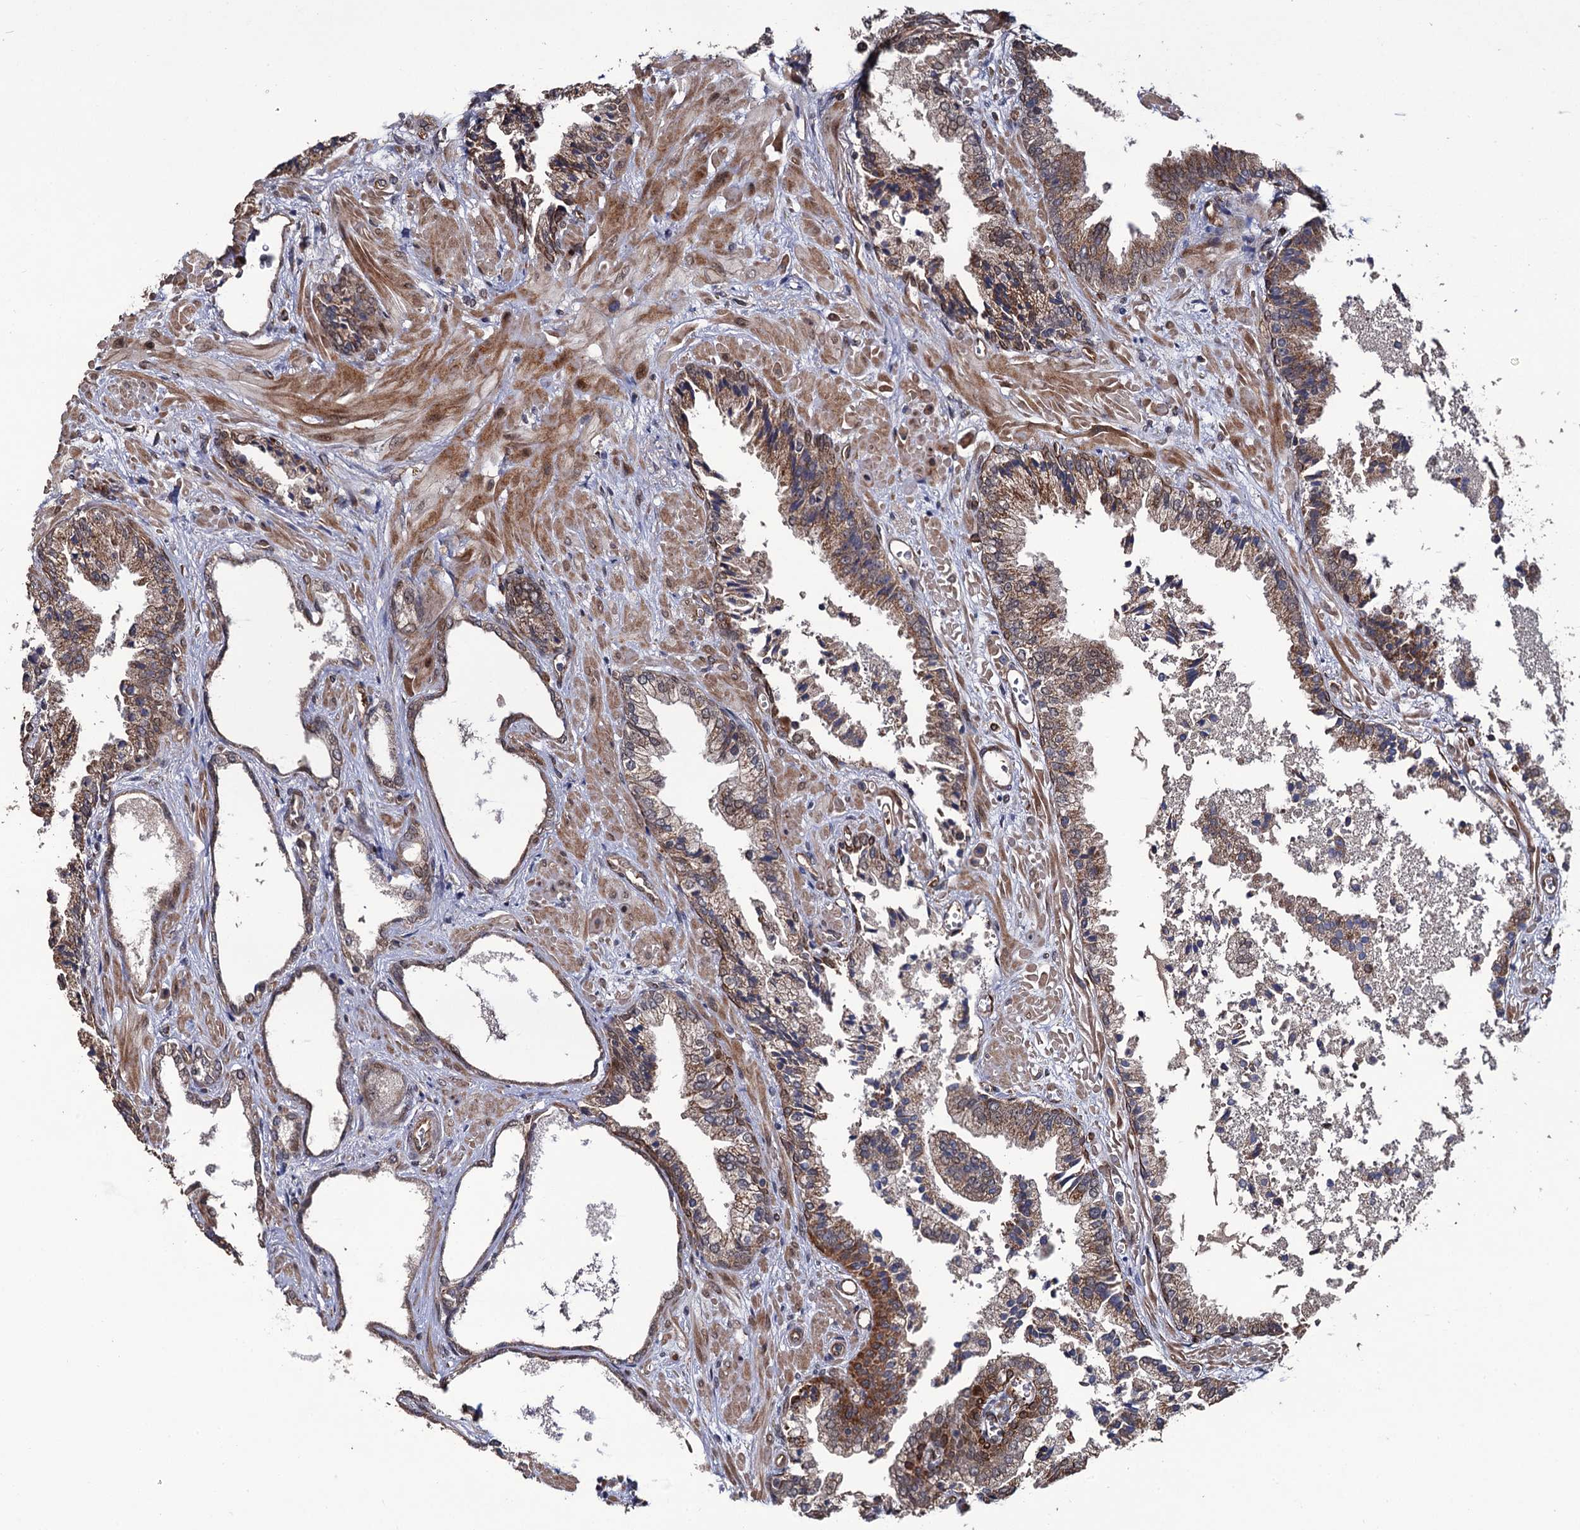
{"staining": {"intensity": "moderate", "quantity": ">75%", "location": "cytoplasmic/membranous"}, "tissue": "prostate cancer", "cell_type": "Tumor cells", "image_type": "cancer", "snomed": [{"axis": "morphology", "description": "Adenocarcinoma, High grade"}, {"axis": "topography", "description": "Prostate"}], "caption": "A brown stain highlights moderate cytoplasmic/membranous staining of a protein in adenocarcinoma (high-grade) (prostate) tumor cells.", "gene": "LRRC63", "patient": {"sex": "male", "age": 71}}